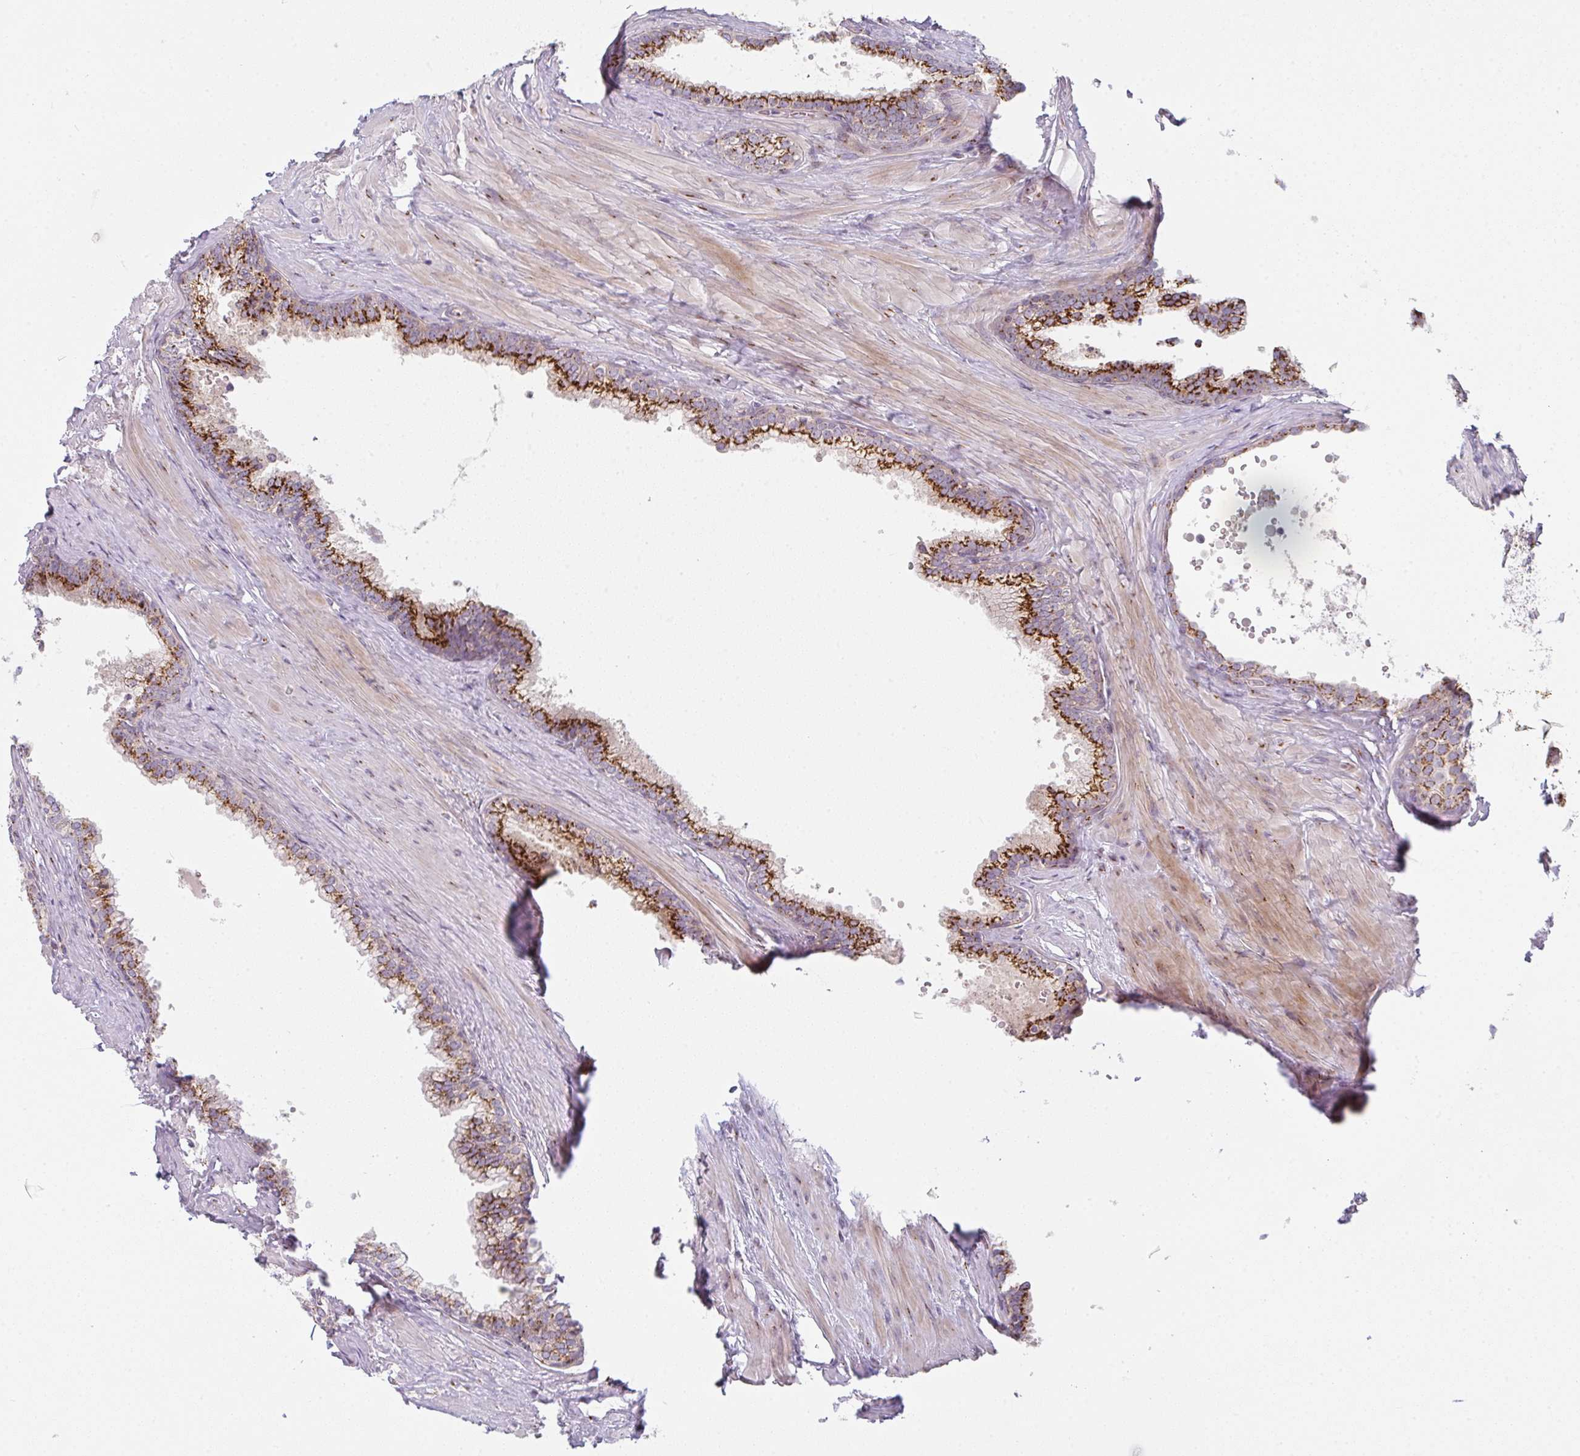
{"staining": {"intensity": "strong", "quantity": ">75%", "location": "cytoplasmic/membranous"}, "tissue": "prostate", "cell_type": "Glandular cells", "image_type": "normal", "snomed": [{"axis": "morphology", "description": "Normal tissue, NOS"}, {"axis": "topography", "description": "Prostate"}, {"axis": "topography", "description": "Peripheral nerve tissue"}], "caption": "Approximately >75% of glandular cells in normal human prostate show strong cytoplasmic/membranous protein staining as visualized by brown immunohistochemical staining.", "gene": "GVQW3", "patient": {"sex": "male", "age": 55}}